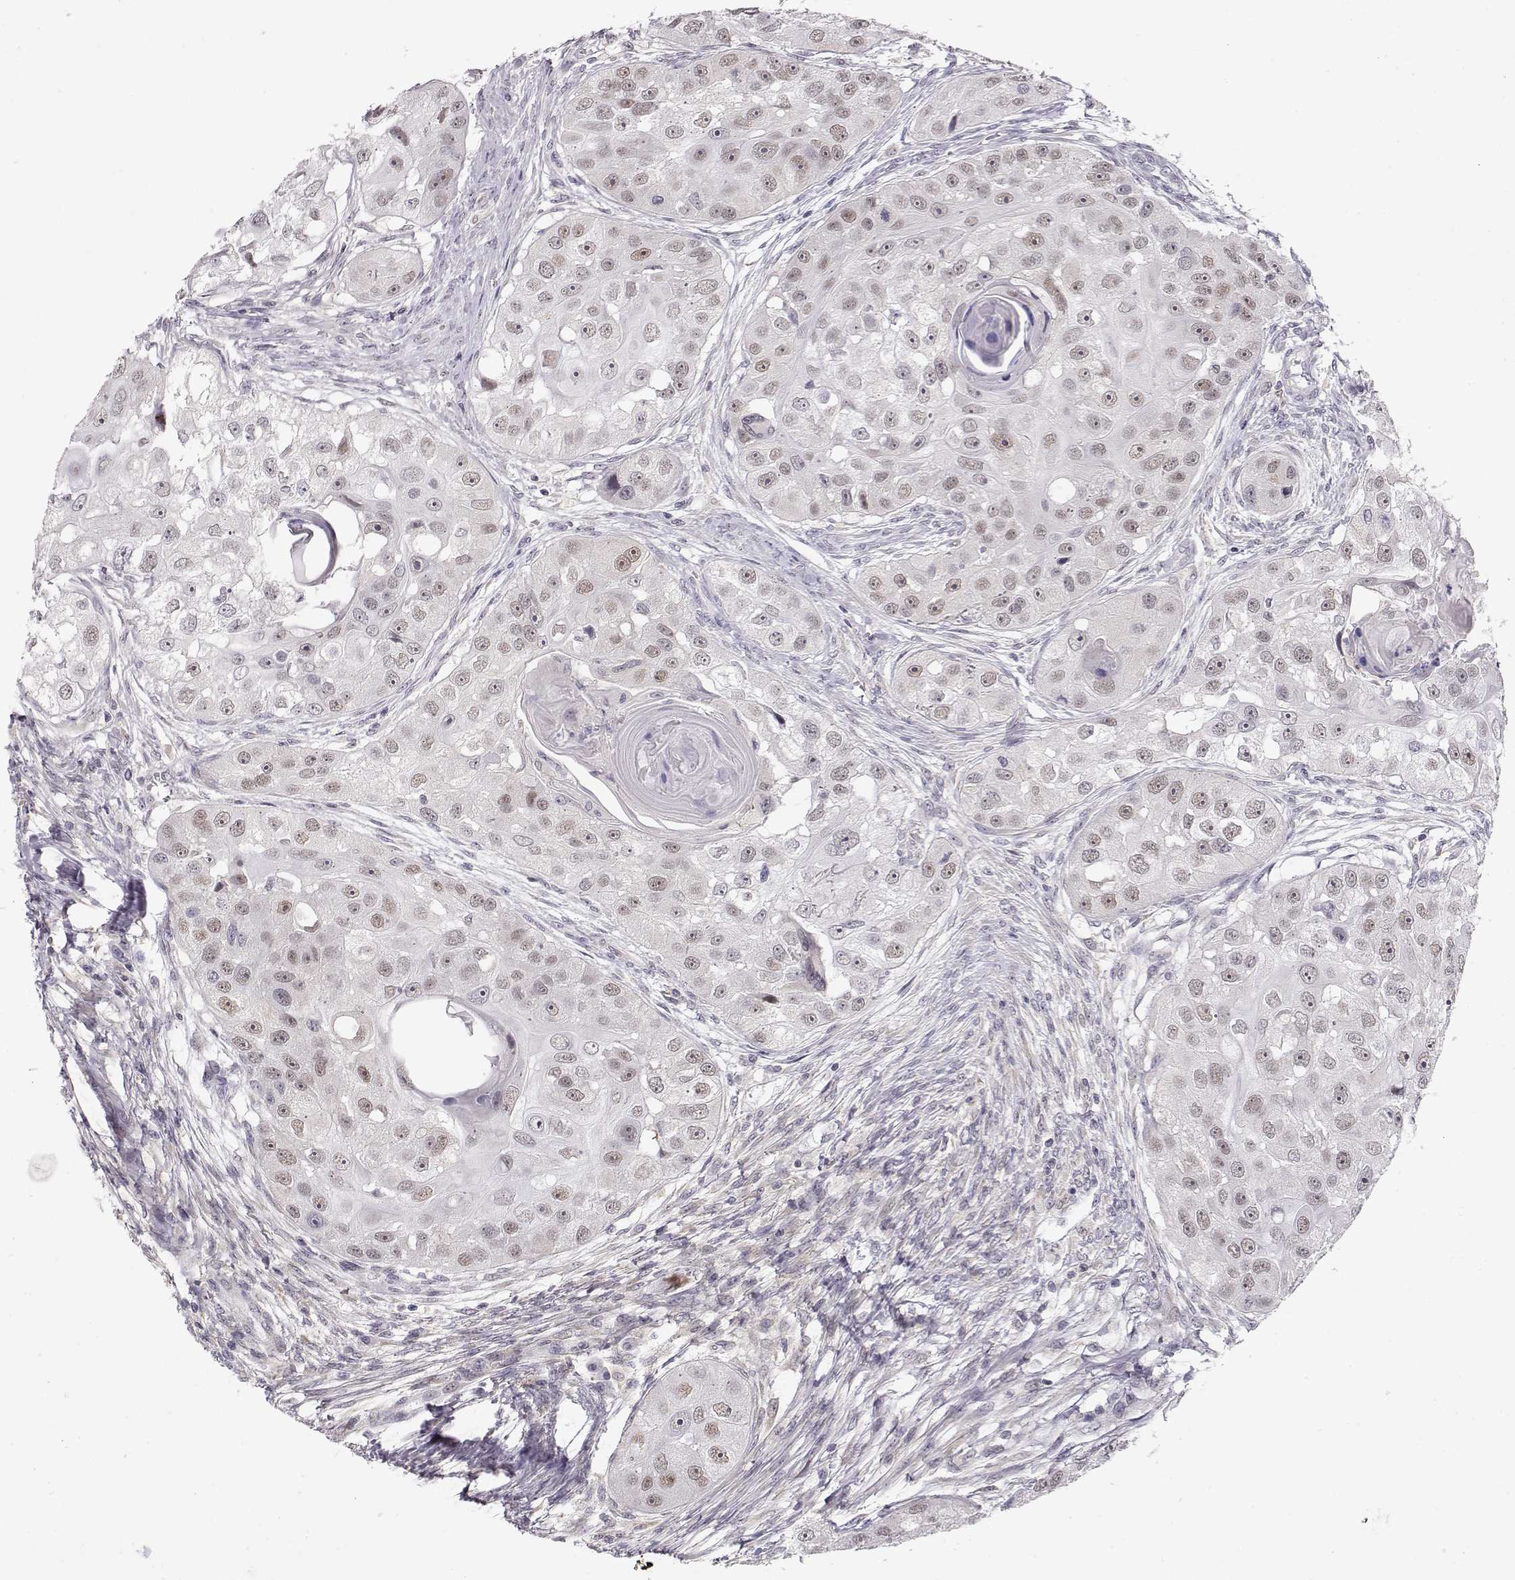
{"staining": {"intensity": "weak", "quantity": "25%-75%", "location": "nuclear"}, "tissue": "head and neck cancer", "cell_type": "Tumor cells", "image_type": "cancer", "snomed": [{"axis": "morphology", "description": "Squamous cell carcinoma, NOS"}, {"axis": "topography", "description": "Head-Neck"}], "caption": "Human head and neck cancer (squamous cell carcinoma) stained with a protein marker displays weak staining in tumor cells.", "gene": "TEPP", "patient": {"sex": "male", "age": 51}}